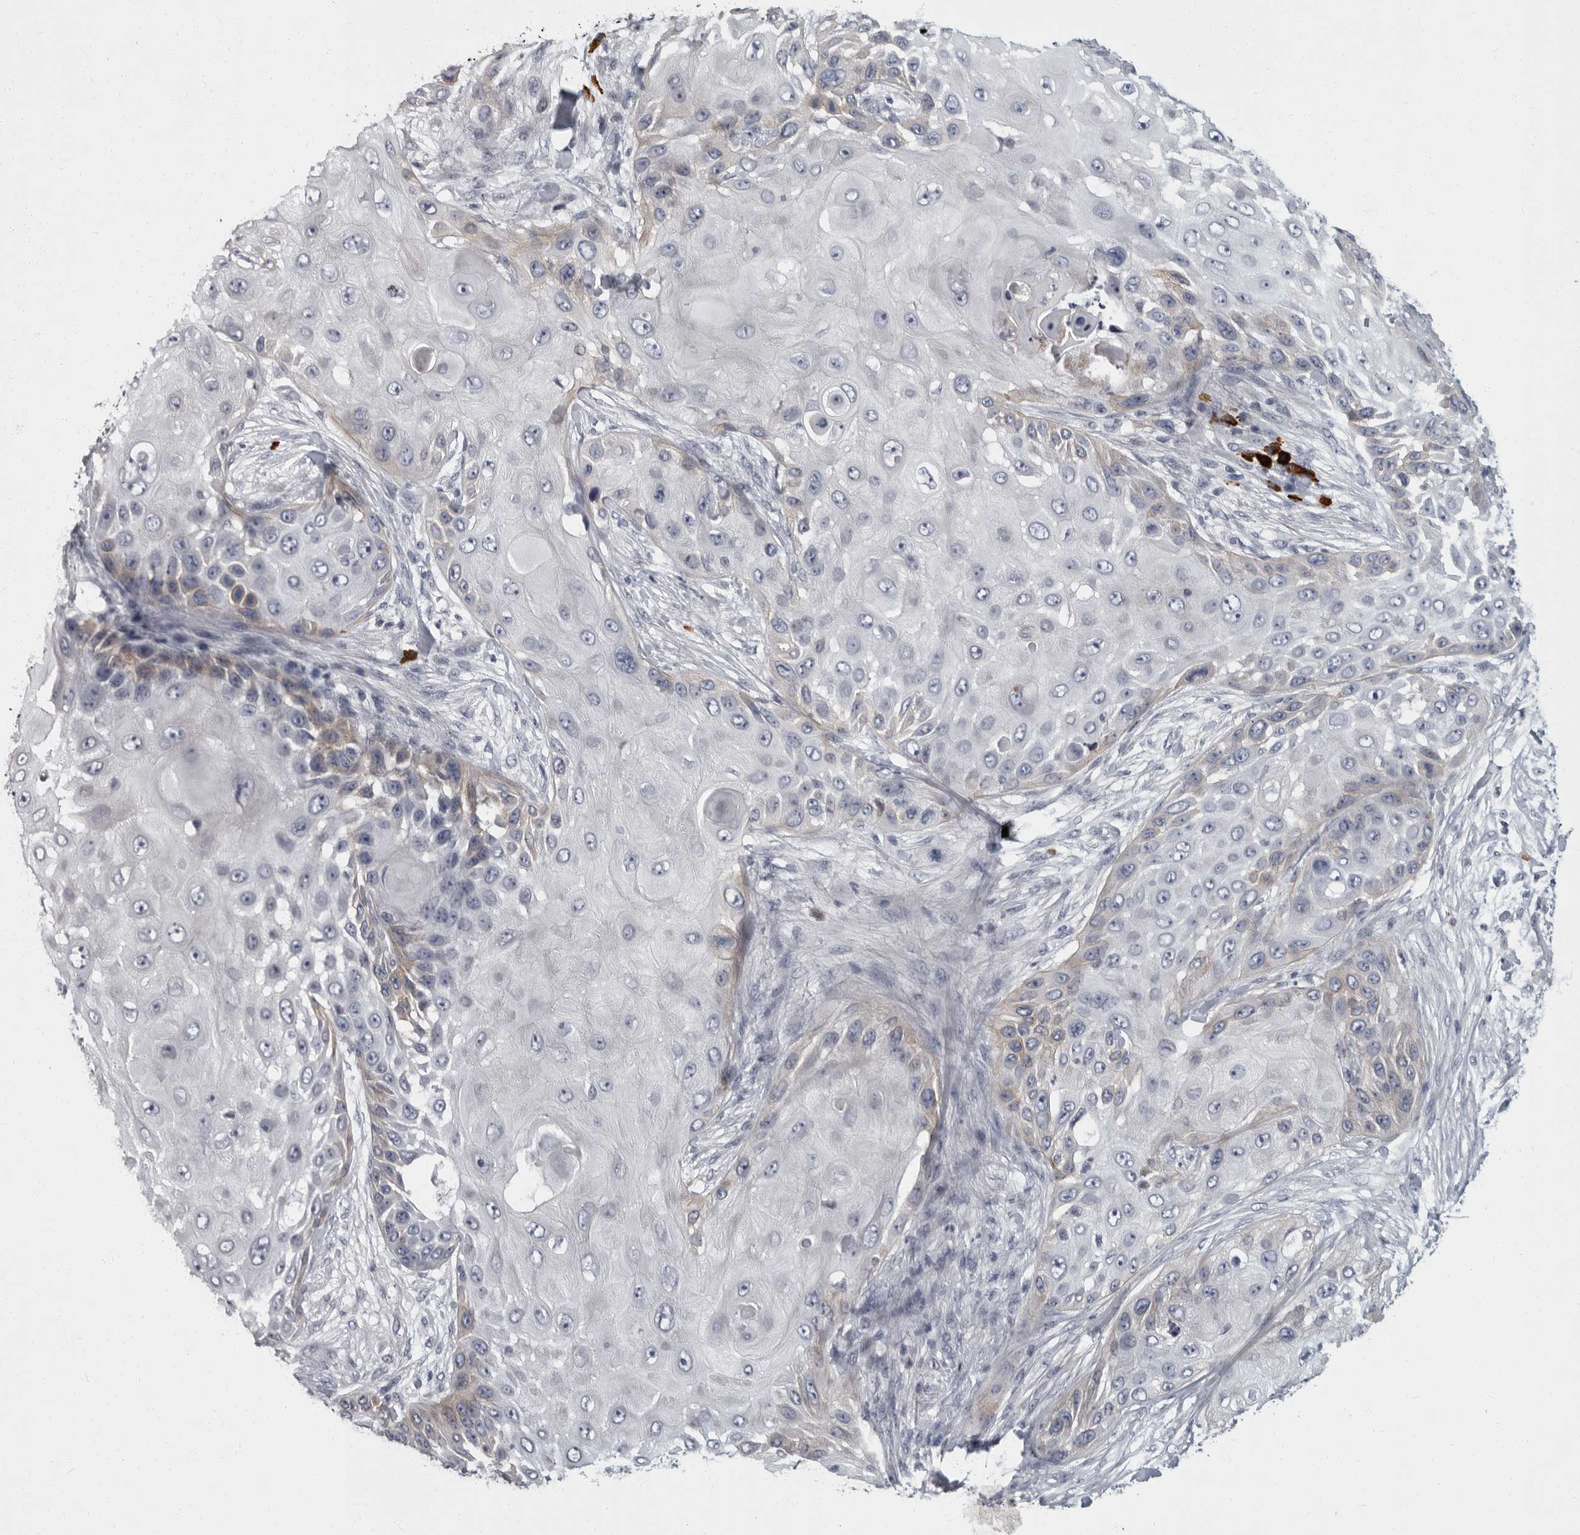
{"staining": {"intensity": "negative", "quantity": "none", "location": "none"}, "tissue": "skin cancer", "cell_type": "Tumor cells", "image_type": "cancer", "snomed": [{"axis": "morphology", "description": "Squamous cell carcinoma, NOS"}, {"axis": "topography", "description": "Skin"}], "caption": "The histopathology image reveals no staining of tumor cells in skin cancer (squamous cell carcinoma). The staining was performed using DAB (3,3'-diaminobenzidine) to visualize the protein expression in brown, while the nuclei were stained in blue with hematoxylin (Magnification: 20x).", "gene": "SLC25A39", "patient": {"sex": "female", "age": 44}}